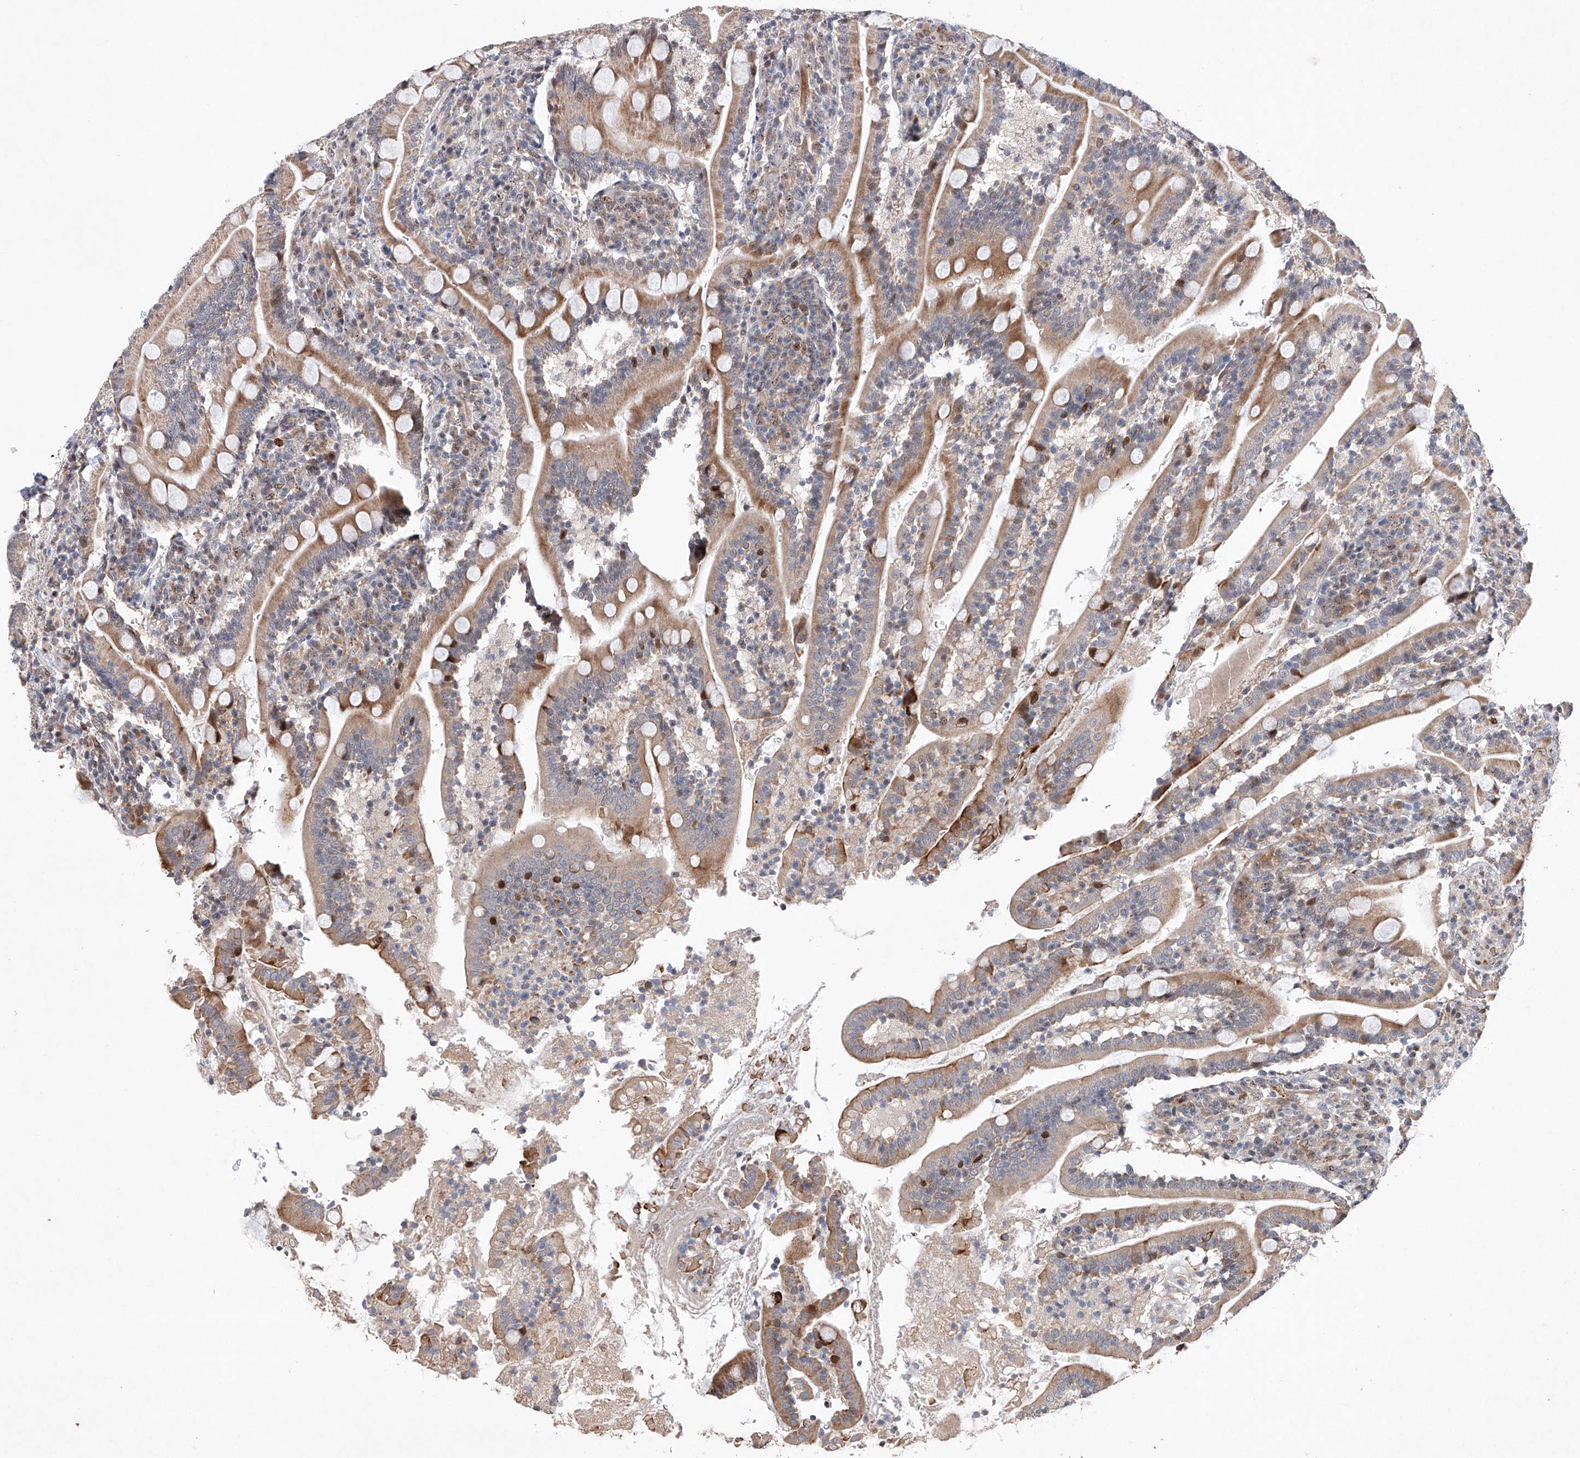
{"staining": {"intensity": "moderate", "quantity": ">75%", "location": "cytoplasmic/membranous"}, "tissue": "duodenum", "cell_type": "Glandular cells", "image_type": "normal", "snomed": [{"axis": "morphology", "description": "Normal tissue, NOS"}, {"axis": "topography", "description": "Duodenum"}], "caption": "Immunohistochemical staining of unremarkable duodenum shows moderate cytoplasmic/membranous protein staining in approximately >75% of glandular cells.", "gene": "AFG1L", "patient": {"sex": "male", "age": 35}}